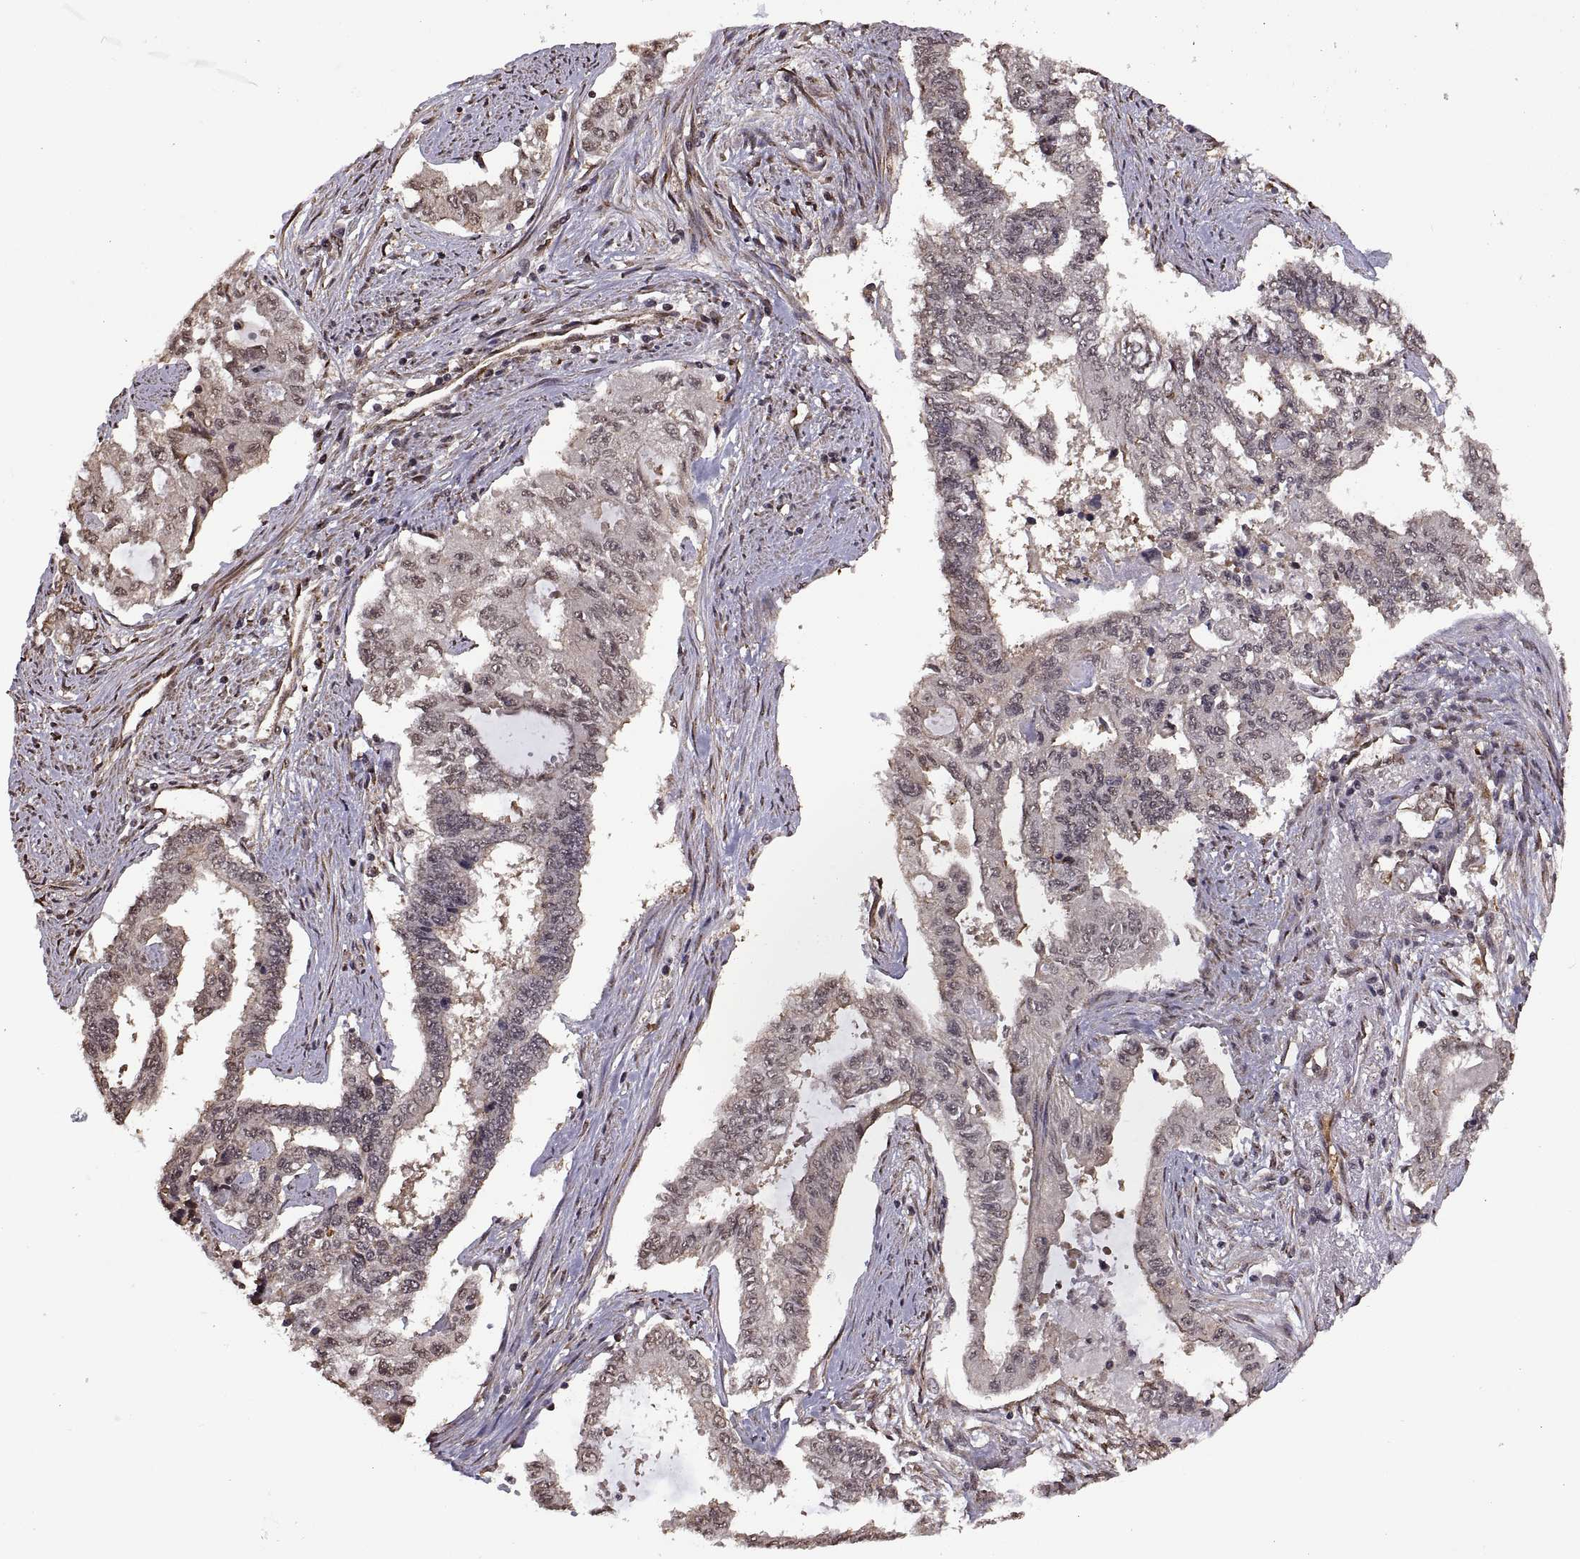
{"staining": {"intensity": "negative", "quantity": "none", "location": "none"}, "tissue": "endometrial cancer", "cell_type": "Tumor cells", "image_type": "cancer", "snomed": [{"axis": "morphology", "description": "Adenocarcinoma, NOS"}, {"axis": "topography", "description": "Uterus"}], "caption": "Tumor cells are negative for protein expression in human endometrial adenocarcinoma.", "gene": "ARRB1", "patient": {"sex": "female", "age": 59}}